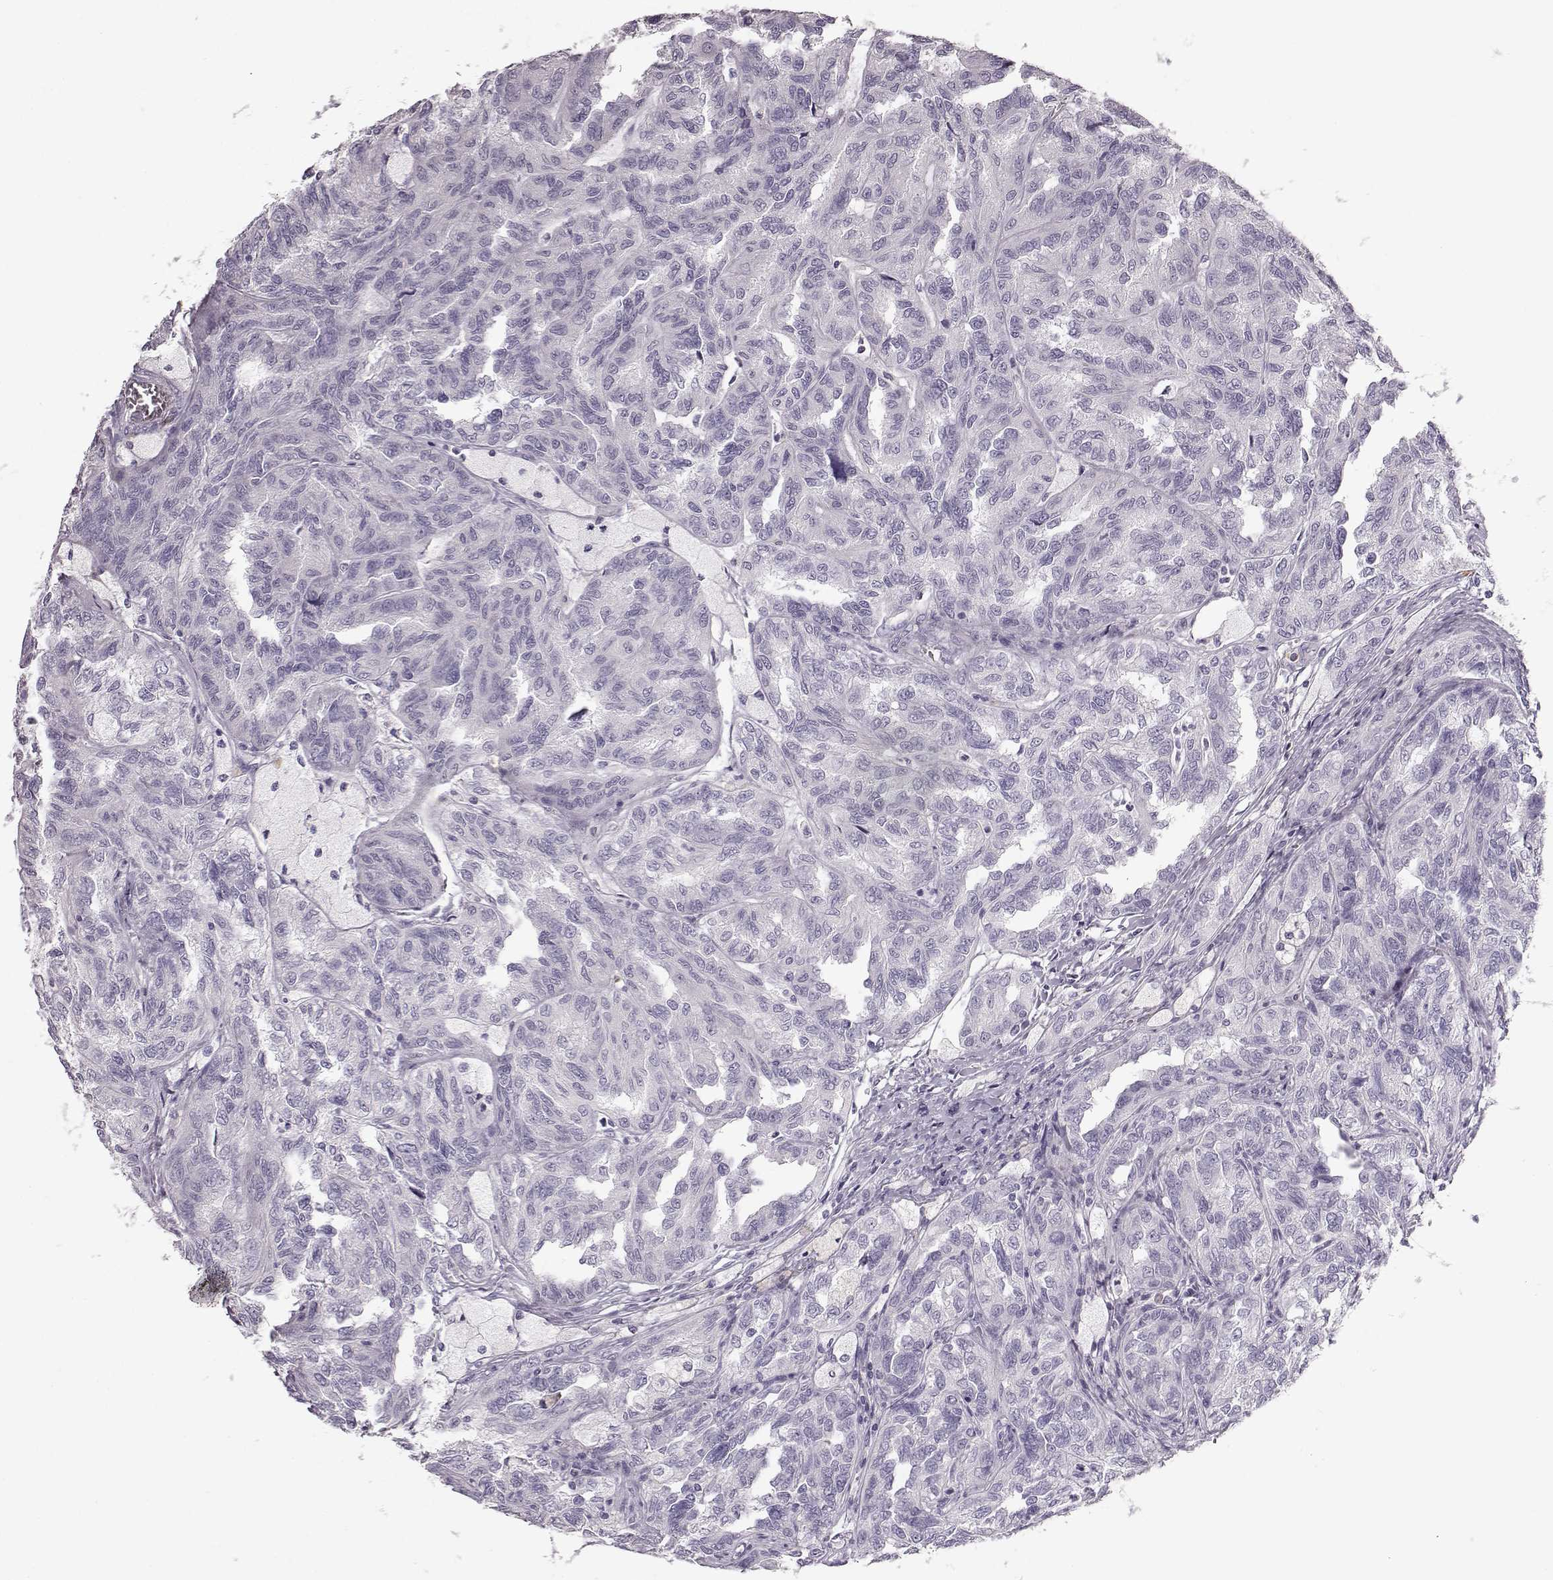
{"staining": {"intensity": "negative", "quantity": "none", "location": "none"}, "tissue": "renal cancer", "cell_type": "Tumor cells", "image_type": "cancer", "snomed": [{"axis": "morphology", "description": "Adenocarcinoma, NOS"}, {"axis": "topography", "description": "Kidney"}], "caption": "Immunohistochemical staining of human adenocarcinoma (renal) shows no significant staining in tumor cells.", "gene": "NPTXR", "patient": {"sex": "male", "age": 79}}